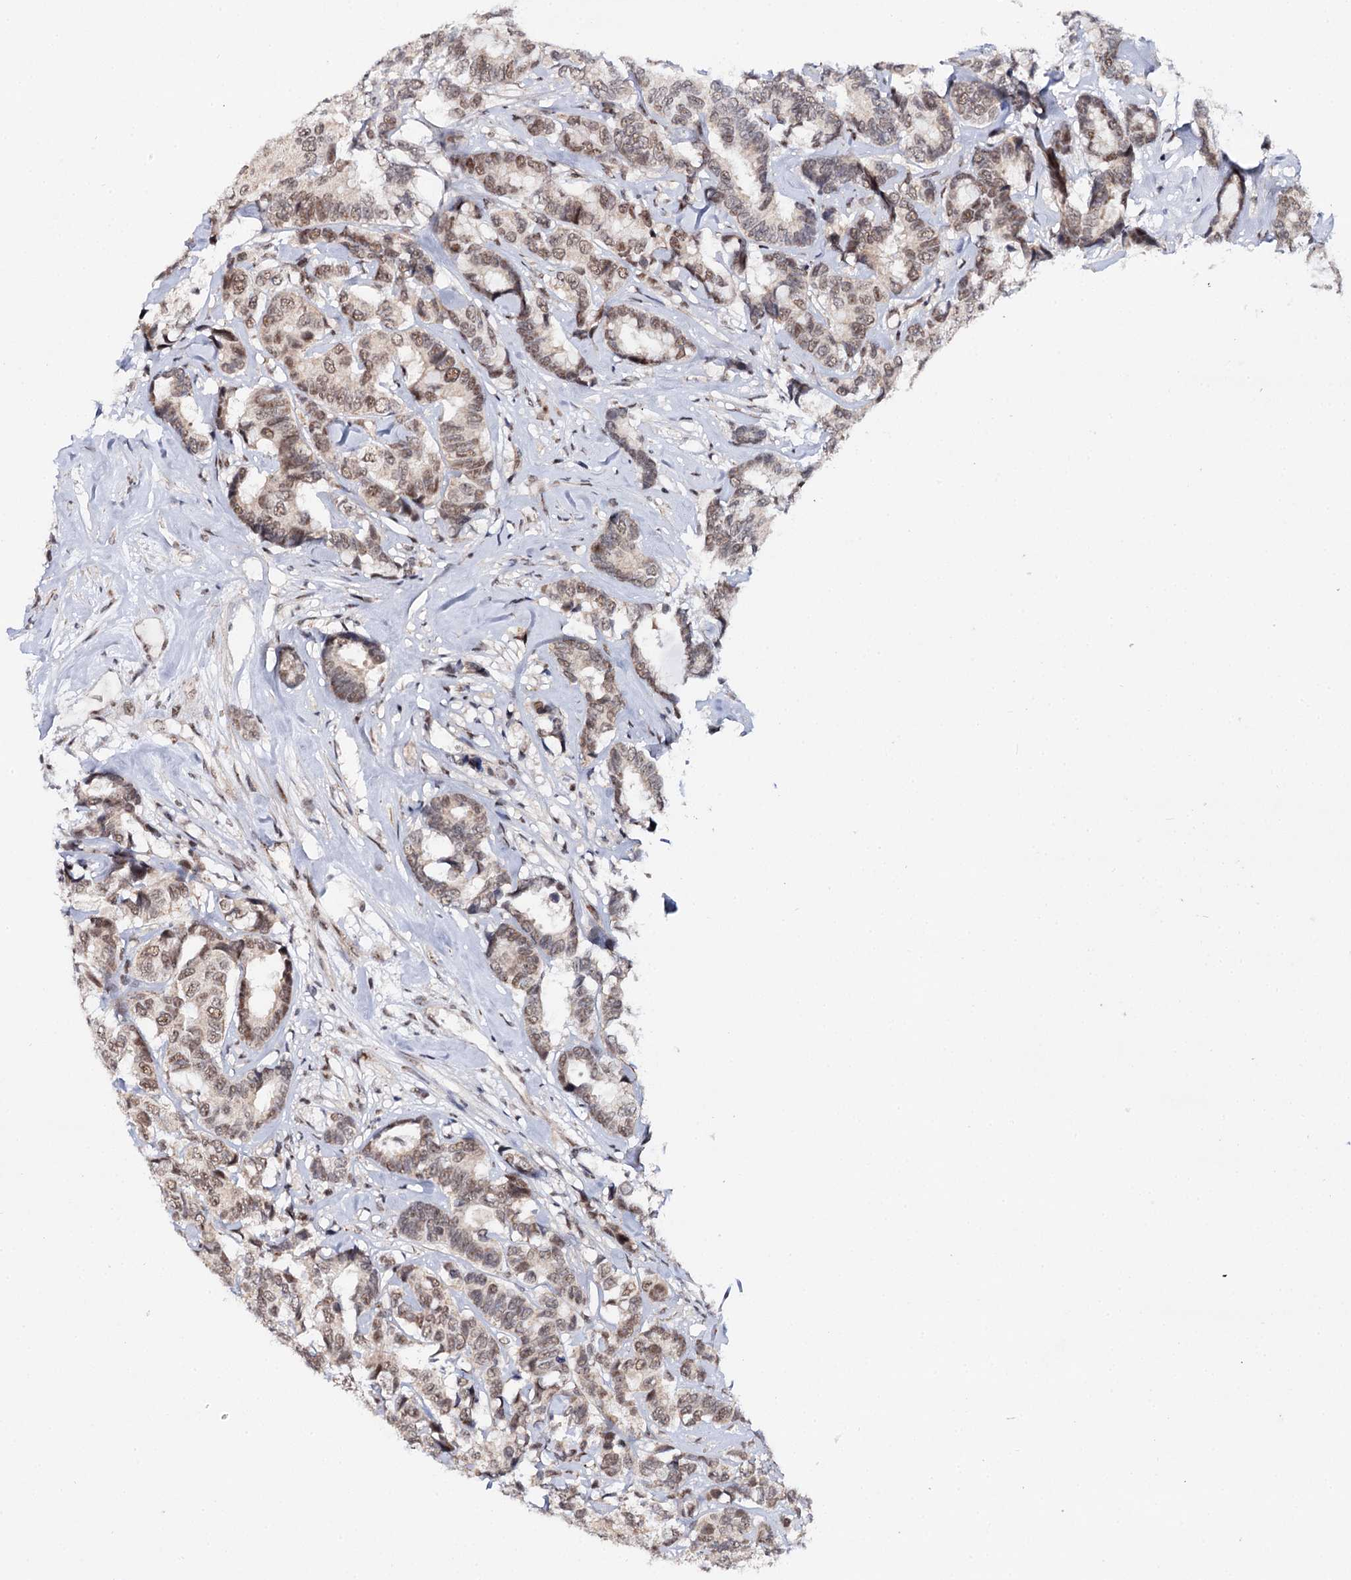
{"staining": {"intensity": "moderate", "quantity": ">75%", "location": "nuclear"}, "tissue": "breast cancer", "cell_type": "Tumor cells", "image_type": "cancer", "snomed": [{"axis": "morphology", "description": "Duct carcinoma"}, {"axis": "topography", "description": "Breast"}], "caption": "This is a histology image of IHC staining of intraductal carcinoma (breast), which shows moderate expression in the nuclear of tumor cells.", "gene": "BUD13", "patient": {"sex": "female", "age": 87}}